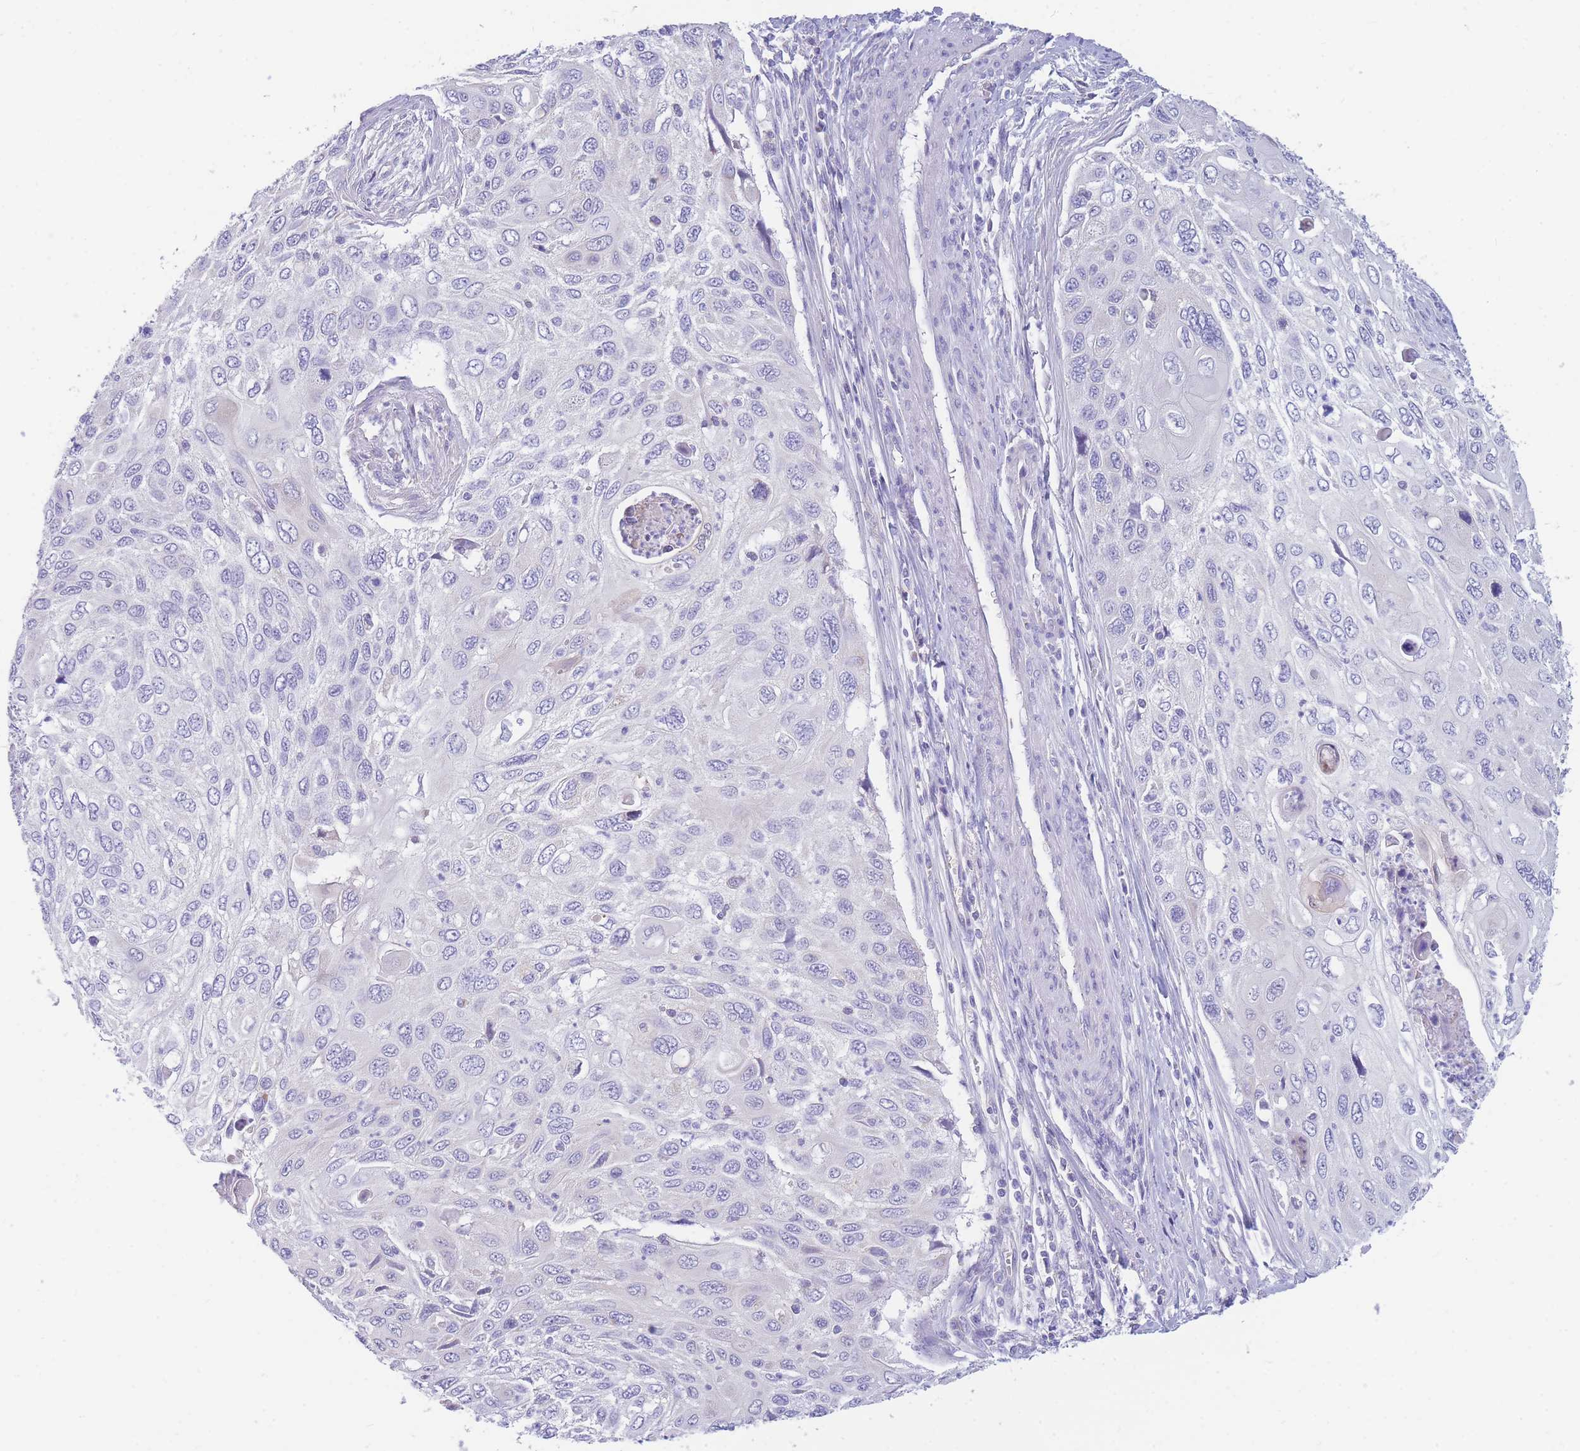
{"staining": {"intensity": "negative", "quantity": "none", "location": "none"}, "tissue": "cervical cancer", "cell_type": "Tumor cells", "image_type": "cancer", "snomed": [{"axis": "morphology", "description": "Squamous cell carcinoma, NOS"}, {"axis": "topography", "description": "Cervix"}], "caption": "A high-resolution image shows immunohistochemistry (IHC) staining of cervical cancer, which displays no significant positivity in tumor cells. (DAB immunohistochemistry (IHC), high magnification).", "gene": "DHRS11", "patient": {"sex": "female", "age": 70}}